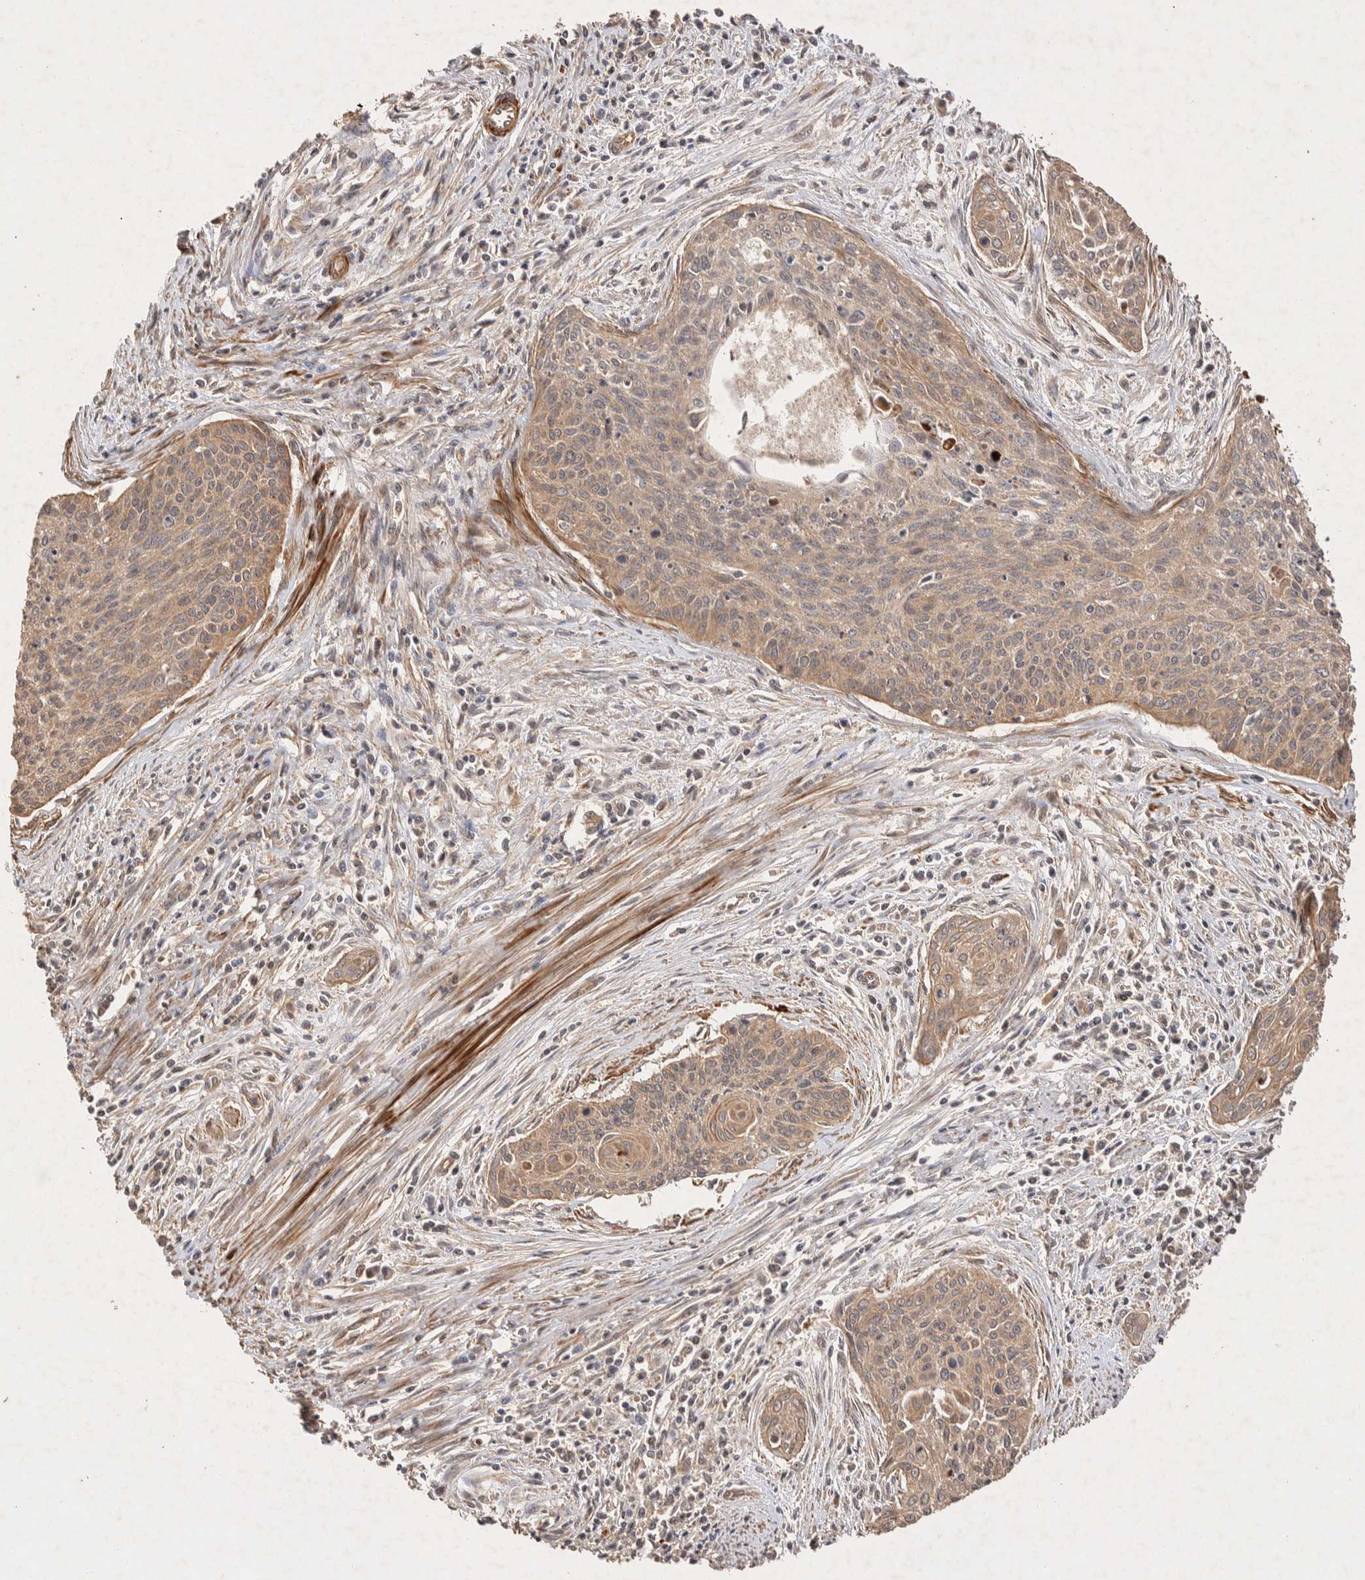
{"staining": {"intensity": "weak", "quantity": ">75%", "location": "cytoplasmic/membranous"}, "tissue": "cervical cancer", "cell_type": "Tumor cells", "image_type": "cancer", "snomed": [{"axis": "morphology", "description": "Squamous cell carcinoma, NOS"}, {"axis": "topography", "description": "Cervix"}], "caption": "This image exhibits immunohistochemistry staining of human squamous cell carcinoma (cervical), with low weak cytoplasmic/membranous positivity in about >75% of tumor cells.", "gene": "NSMAF", "patient": {"sex": "female", "age": 55}}